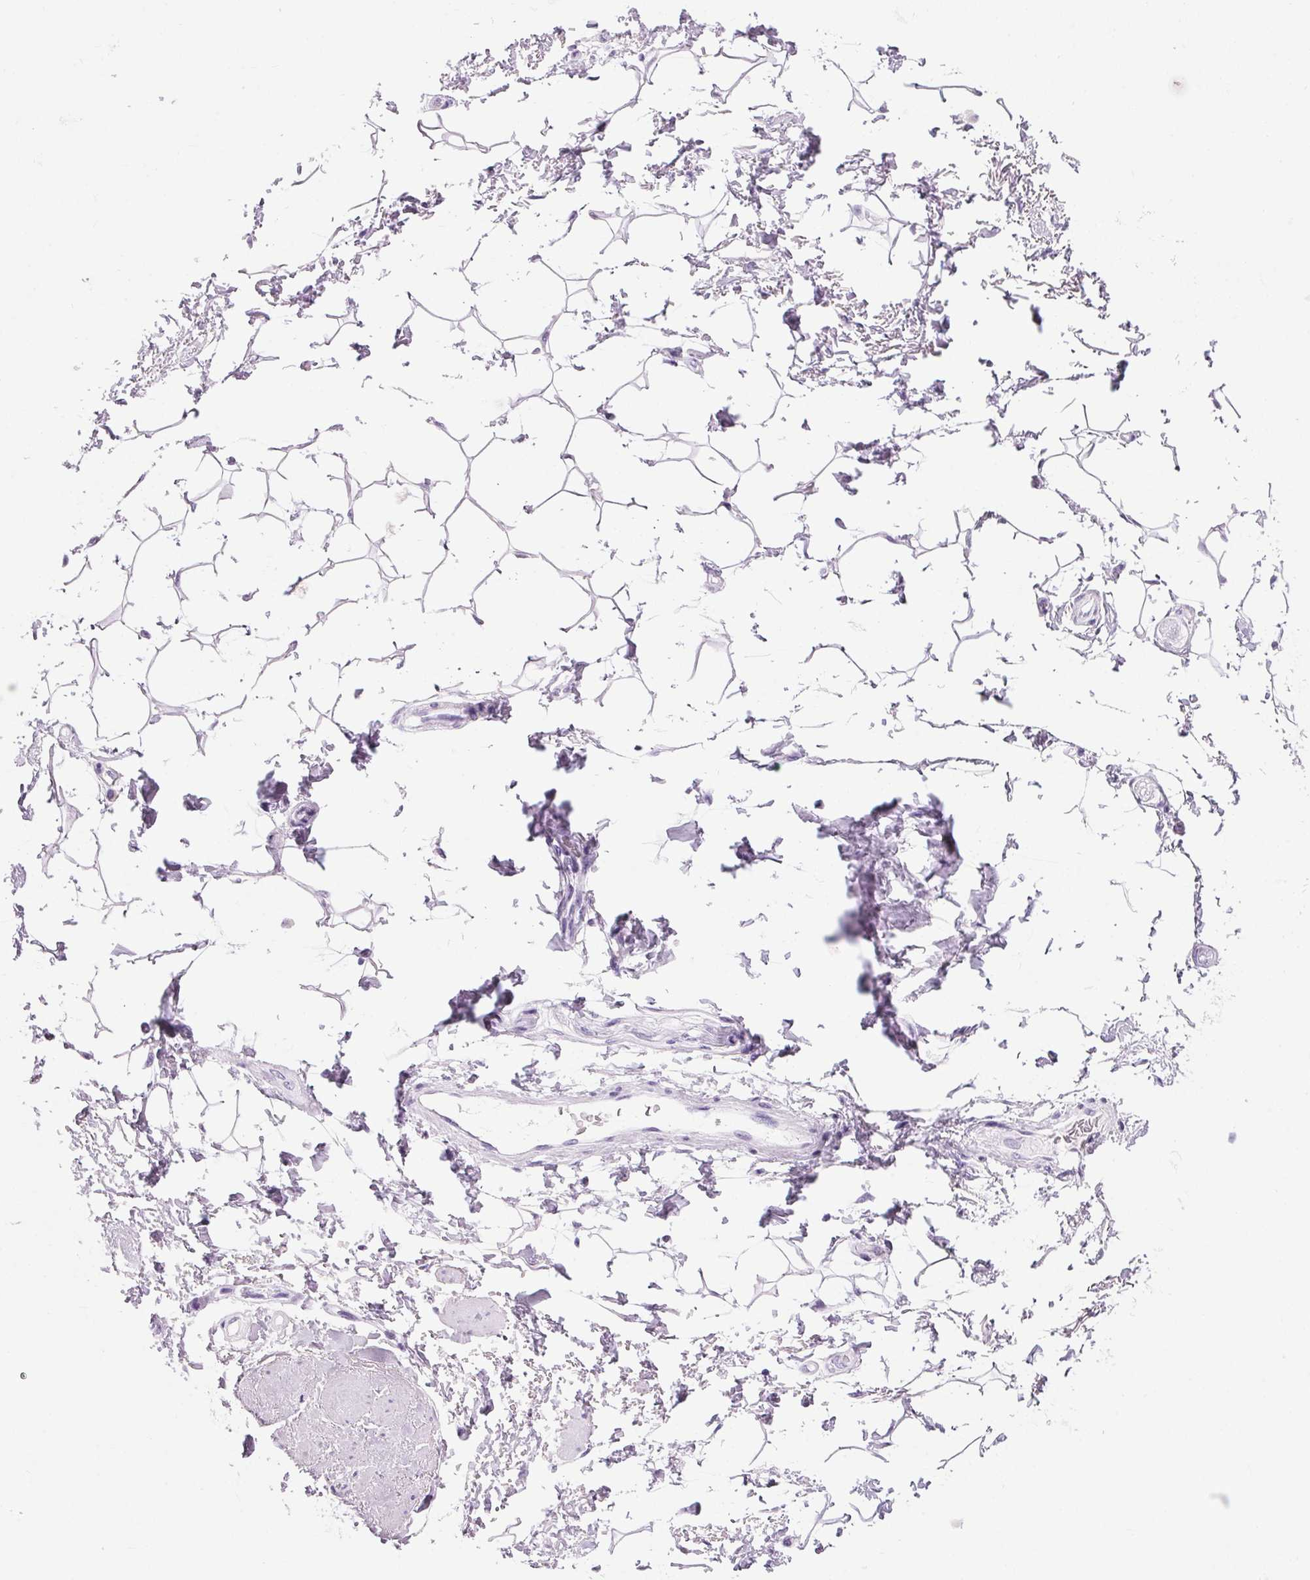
{"staining": {"intensity": "negative", "quantity": "none", "location": "none"}, "tissue": "adipose tissue", "cell_type": "Adipocytes", "image_type": "normal", "snomed": [{"axis": "morphology", "description": "Normal tissue, NOS"}, {"axis": "topography", "description": "Anal"}, {"axis": "topography", "description": "Peripheral nerve tissue"}], "caption": "Human adipose tissue stained for a protein using immunohistochemistry displays no expression in adipocytes.", "gene": "PPP1R1A", "patient": {"sex": "male", "age": 51}}